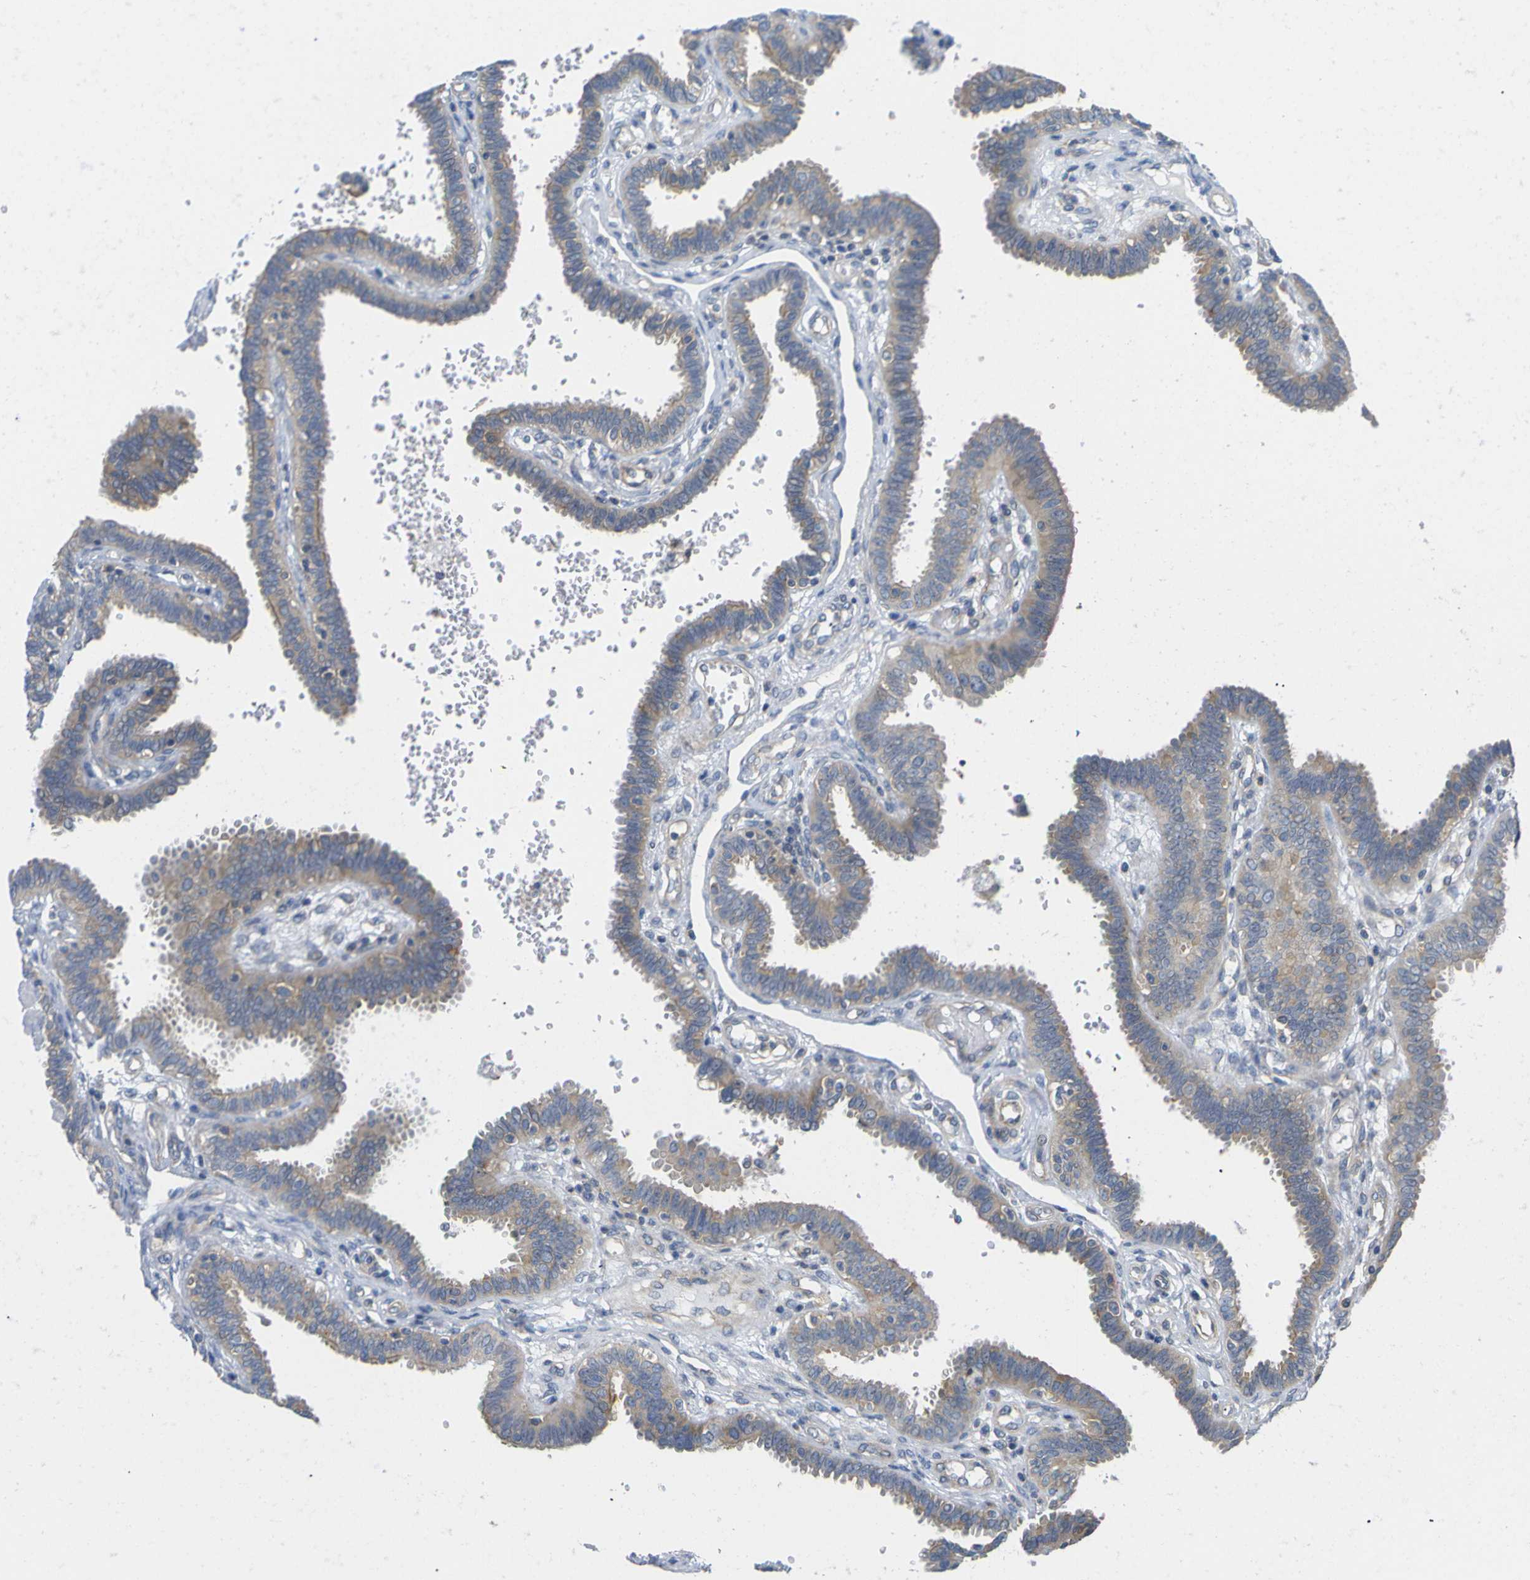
{"staining": {"intensity": "weak", "quantity": ">75%", "location": "cytoplasmic/membranous"}, "tissue": "fallopian tube", "cell_type": "Glandular cells", "image_type": "normal", "snomed": [{"axis": "morphology", "description": "Normal tissue, NOS"}, {"axis": "topography", "description": "Fallopian tube"}], "caption": "Immunohistochemistry (IHC) of benign human fallopian tube demonstrates low levels of weak cytoplasmic/membranous positivity in approximately >75% of glandular cells.", "gene": "USH1C", "patient": {"sex": "female", "age": 32}}